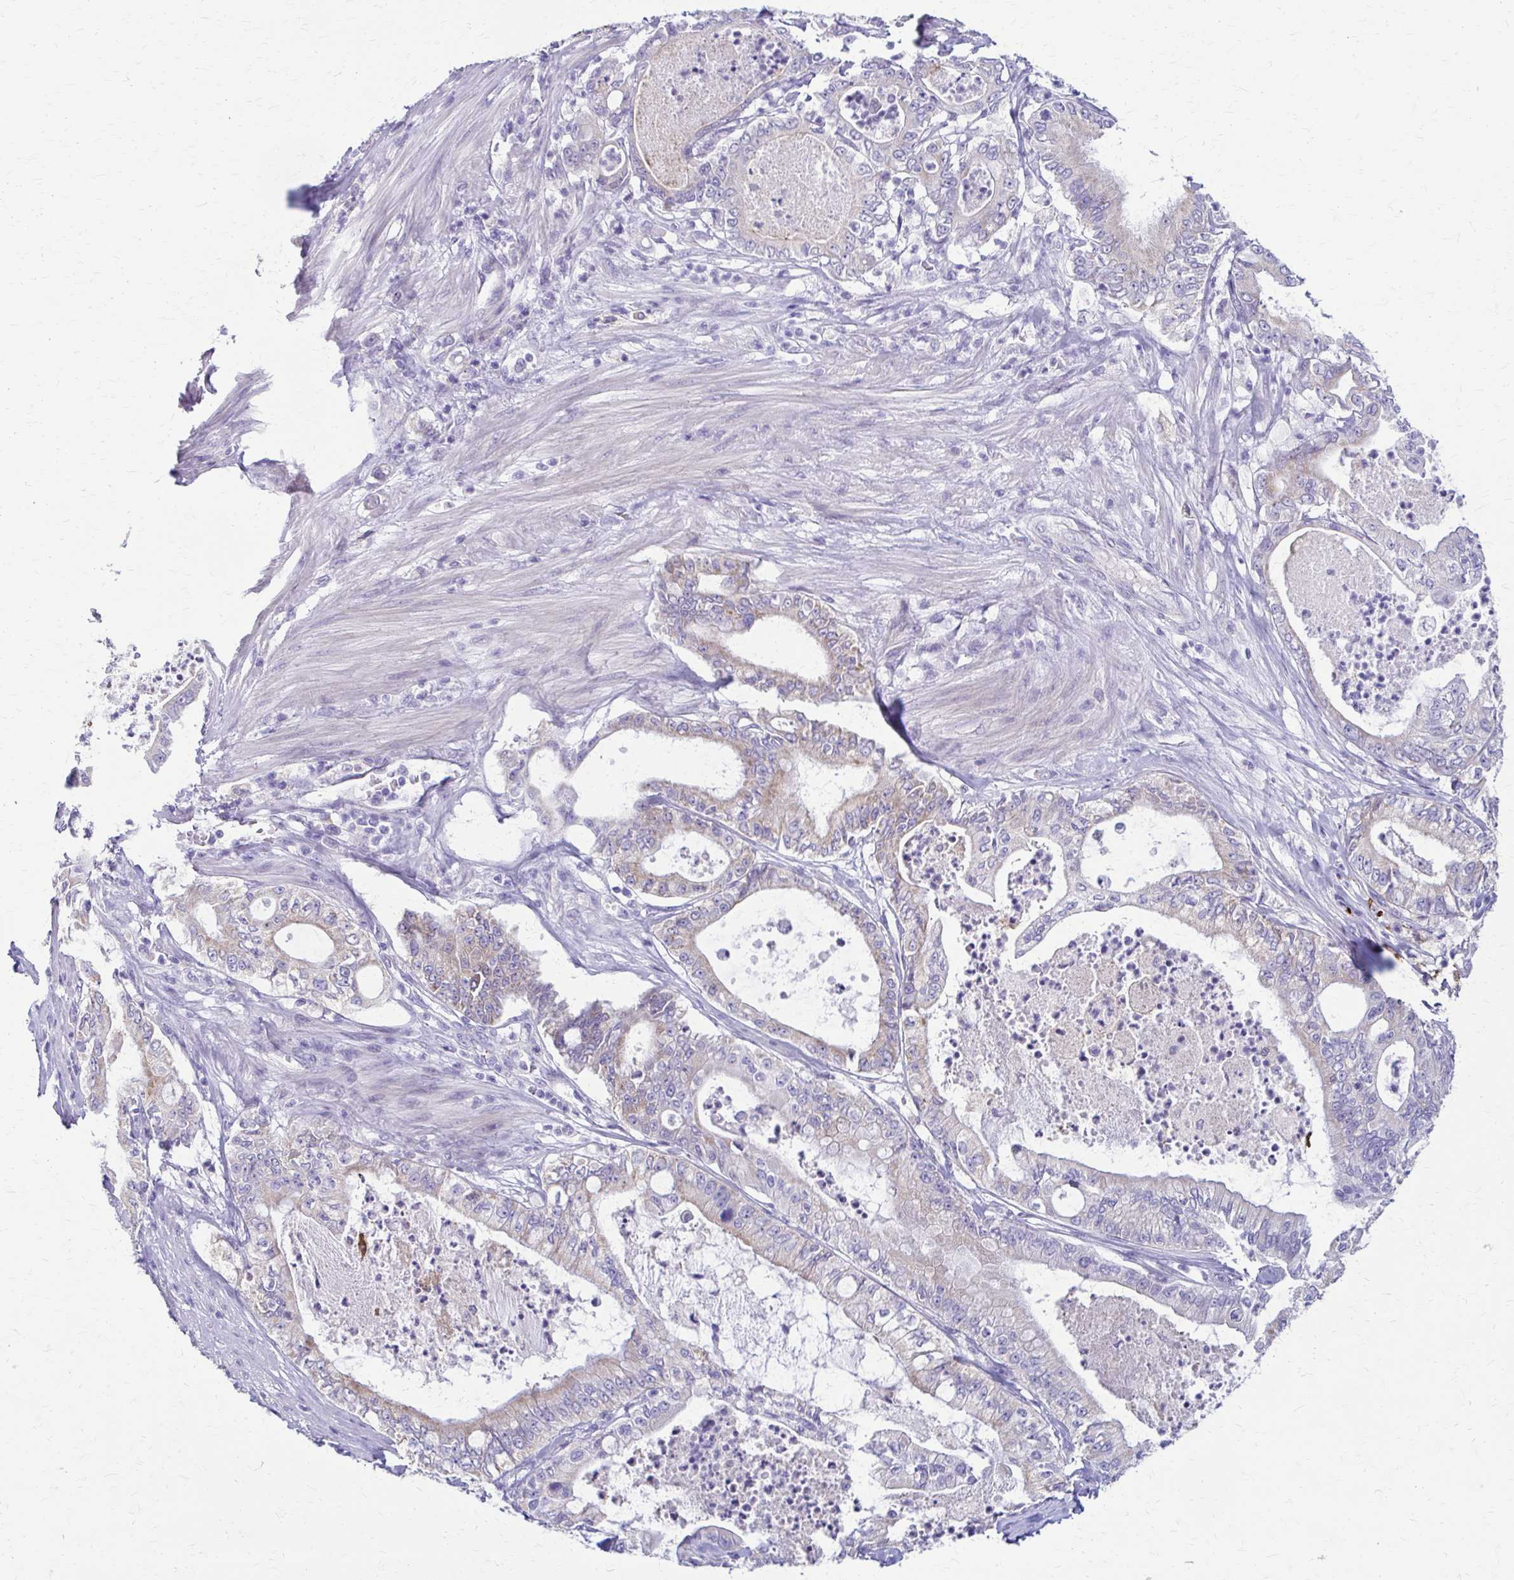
{"staining": {"intensity": "negative", "quantity": "none", "location": "none"}, "tissue": "pancreatic cancer", "cell_type": "Tumor cells", "image_type": "cancer", "snomed": [{"axis": "morphology", "description": "Adenocarcinoma, NOS"}, {"axis": "topography", "description": "Pancreas"}], "caption": "Immunohistochemistry histopathology image of neoplastic tissue: pancreatic cancer (adenocarcinoma) stained with DAB reveals no significant protein positivity in tumor cells. (Stains: DAB (3,3'-diaminobenzidine) immunohistochemistry with hematoxylin counter stain, Microscopy: brightfield microscopy at high magnification).", "gene": "SAMD13", "patient": {"sex": "male", "age": 71}}